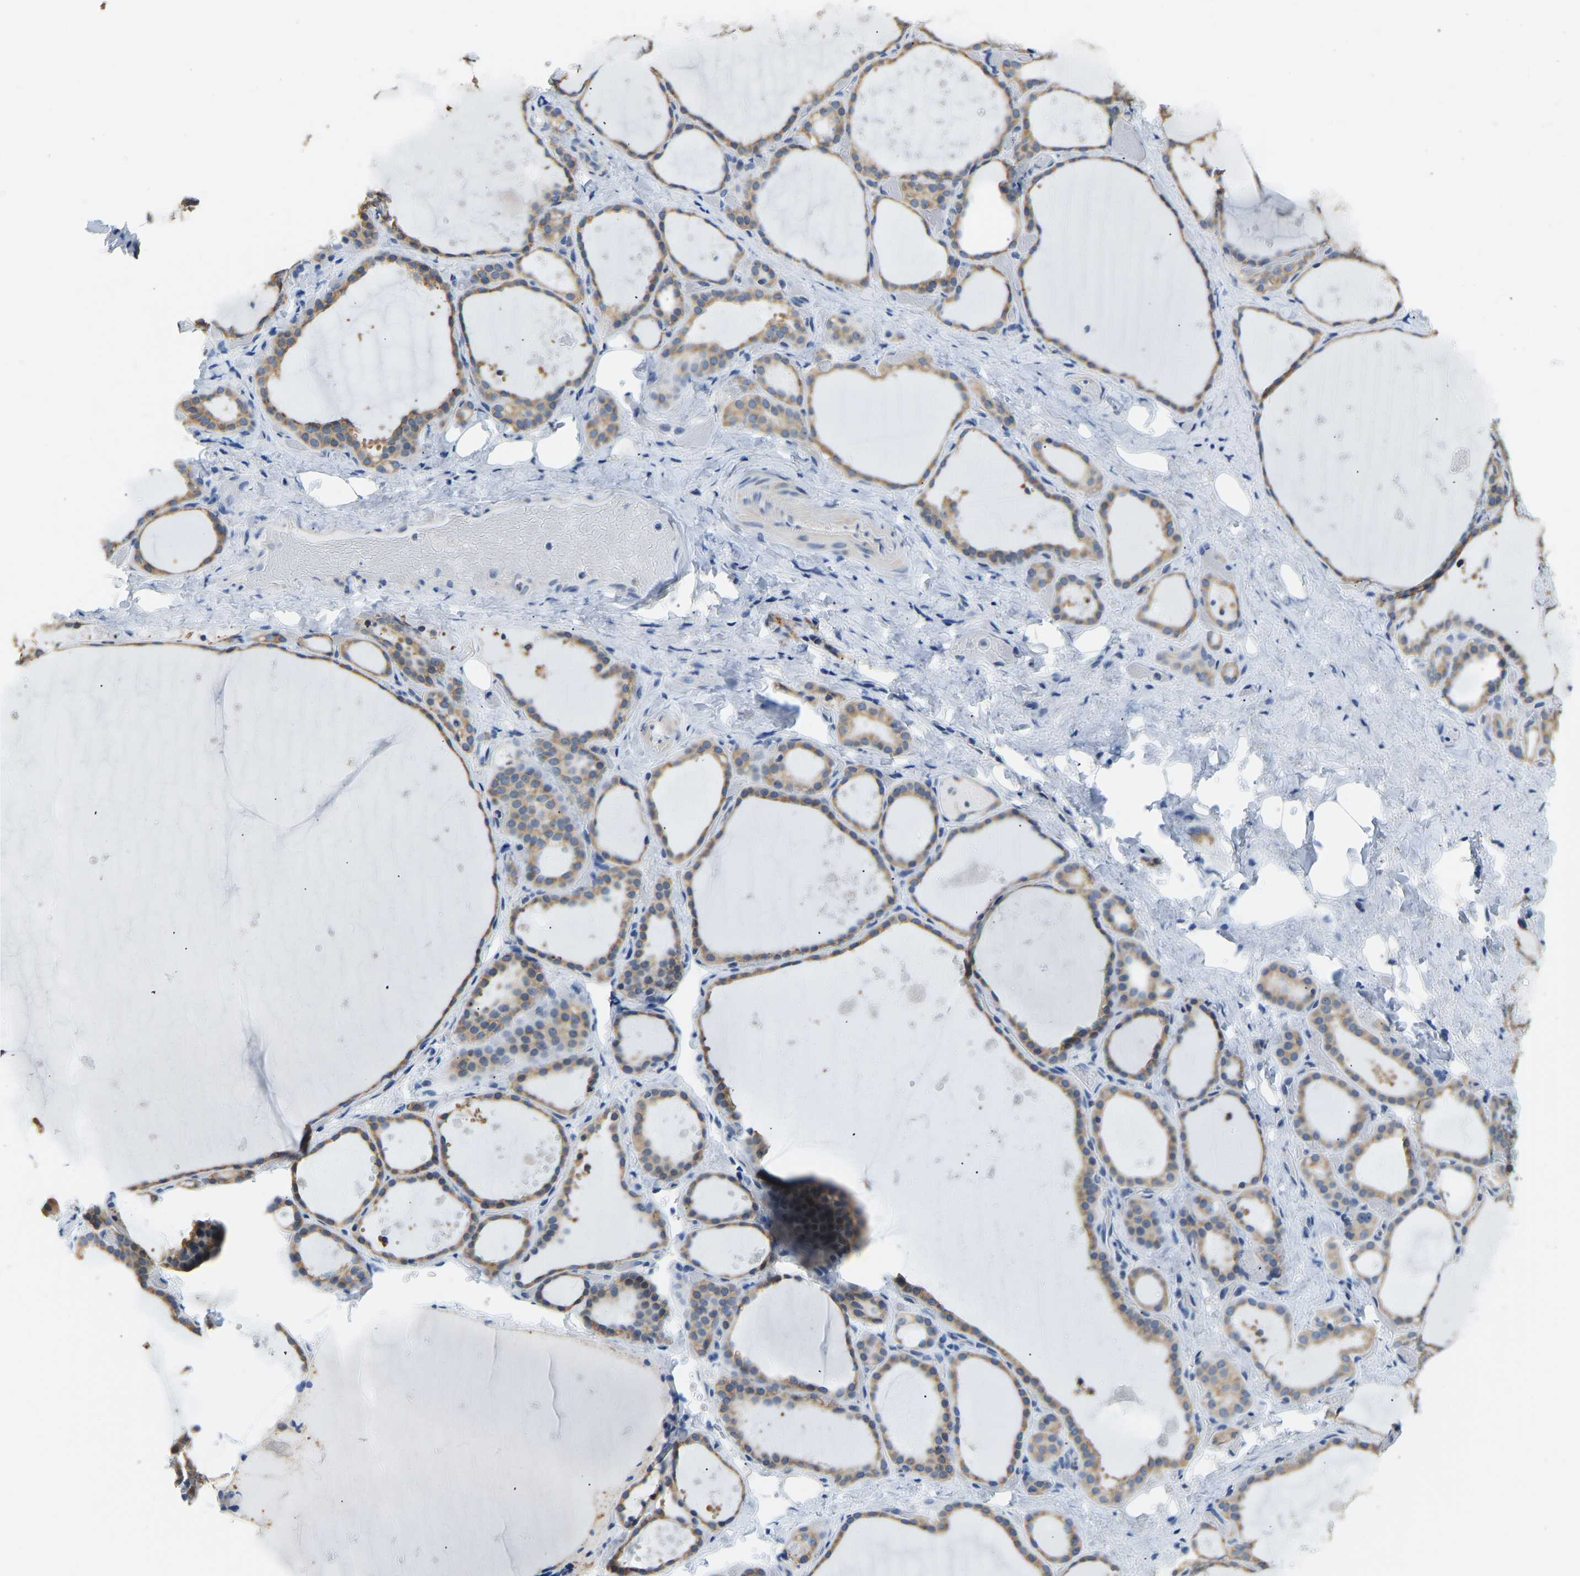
{"staining": {"intensity": "moderate", "quantity": ">75%", "location": "cytoplasmic/membranous"}, "tissue": "thyroid gland", "cell_type": "Glandular cells", "image_type": "normal", "snomed": [{"axis": "morphology", "description": "Normal tissue, NOS"}, {"axis": "topography", "description": "Thyroid gland"}], "caption": "A brown stain highlights moderate cytoplasmic/membranous positivity of a protein in glandular cells of benign thyroid gland. (brown staining indicates protein expression, while blue staining denotes nuclei).", "gene": "VRK1", "patient": {"sex": "female", "age": 44}}